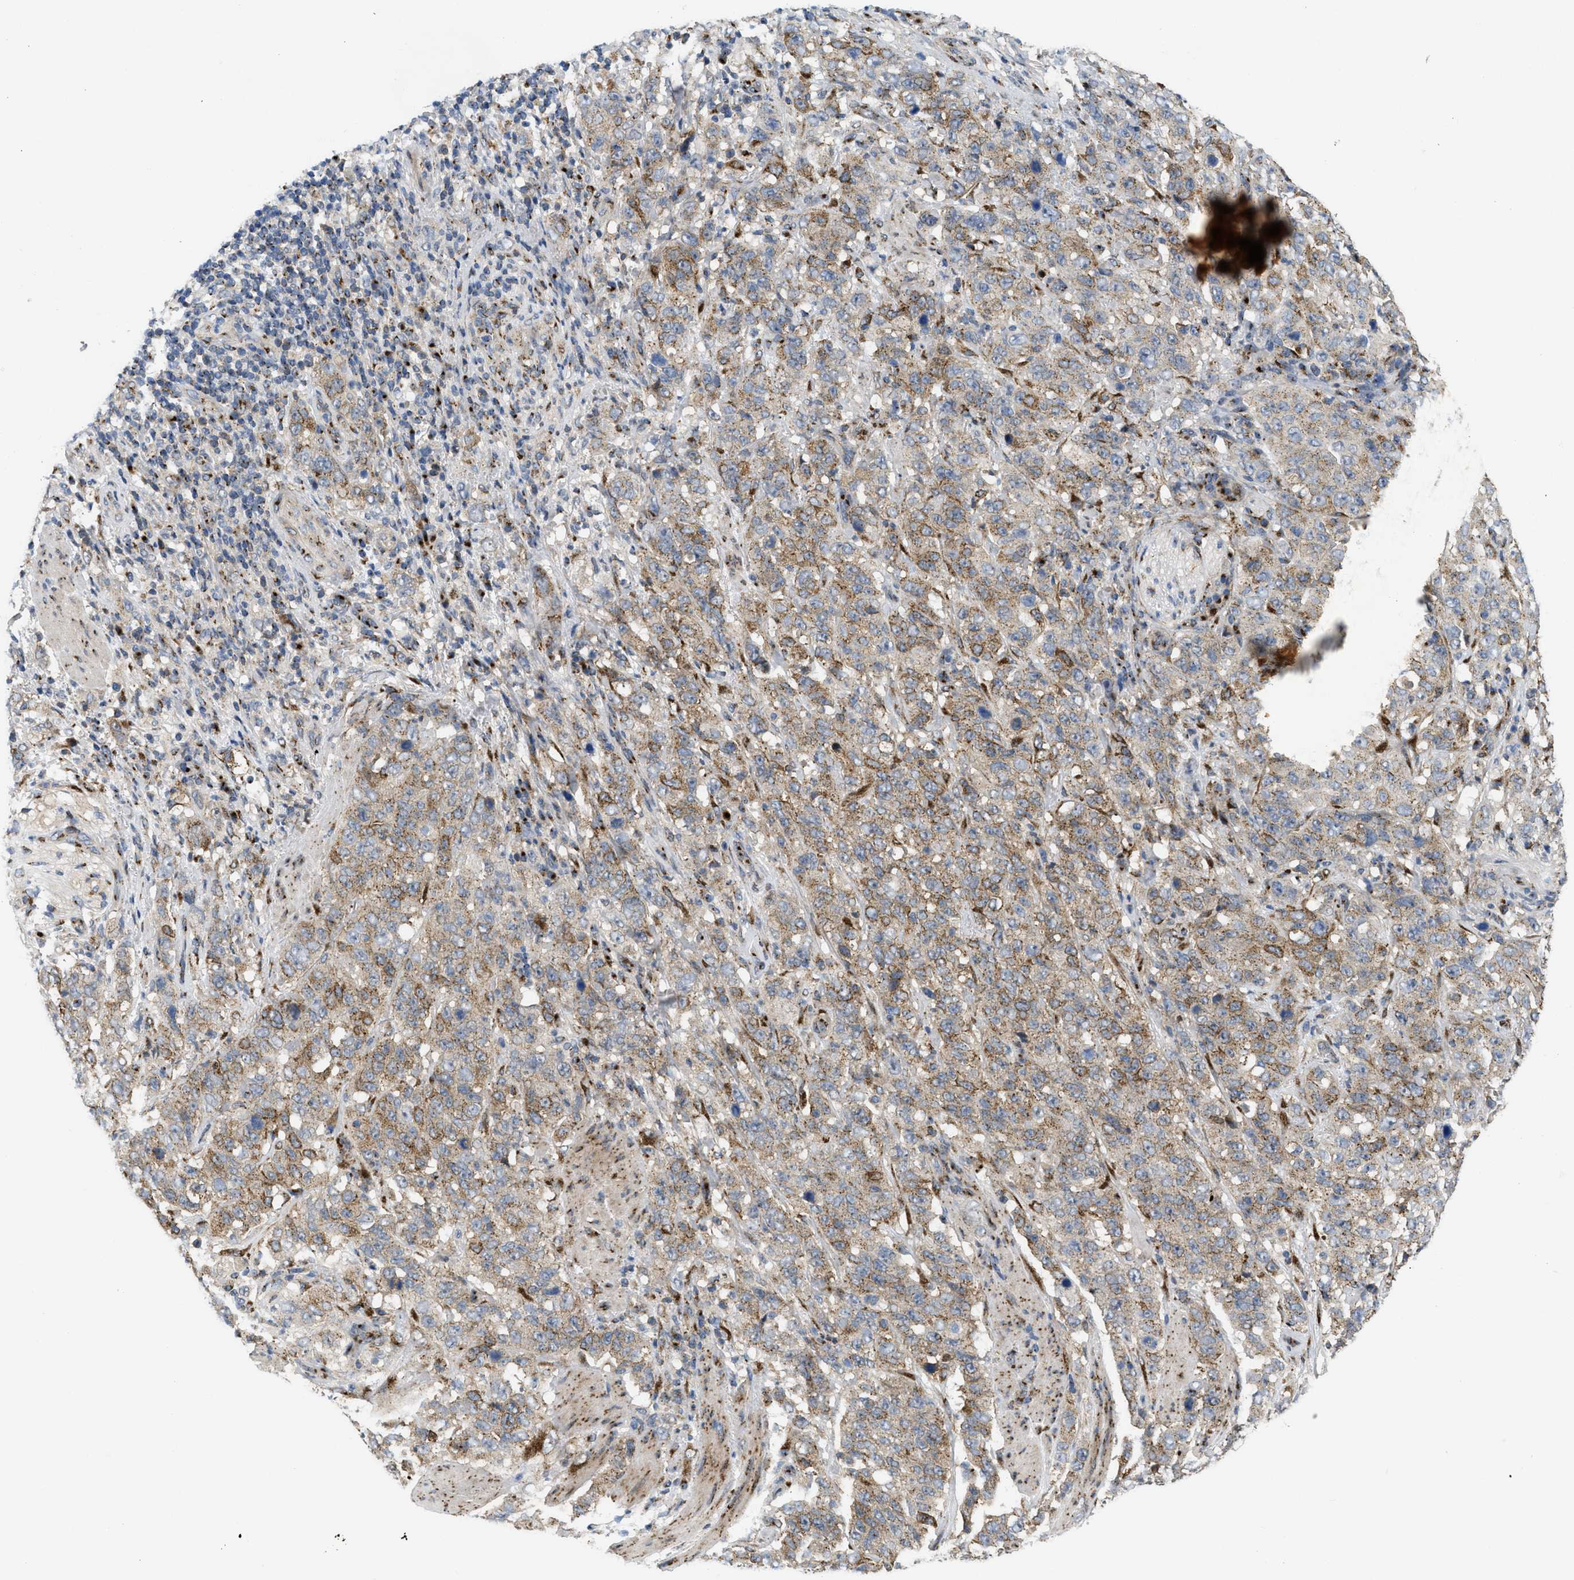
{"staining": {"intensity": "moderate", "quantity": "25%-75%", "location": "cytoplasmic/membranous"}, "tissue": "stomach cancer", "cell_type": "Tumor cells", "image_type": "cancer", "snomed": [{"axis": "morphology", "description": "Adenocarcinoma, NOS"}, {"axis": "topography", "description": "Stomach"}], "caption": "Stomach adenocarcinoma was stained to show a protein in brown. There is medium levels of moderate cytoplasmic/membranous staining in about 25%-75% of tumor cells.", "gene": "ZNF70", "patient": {"sex": "male", "age": 48}}